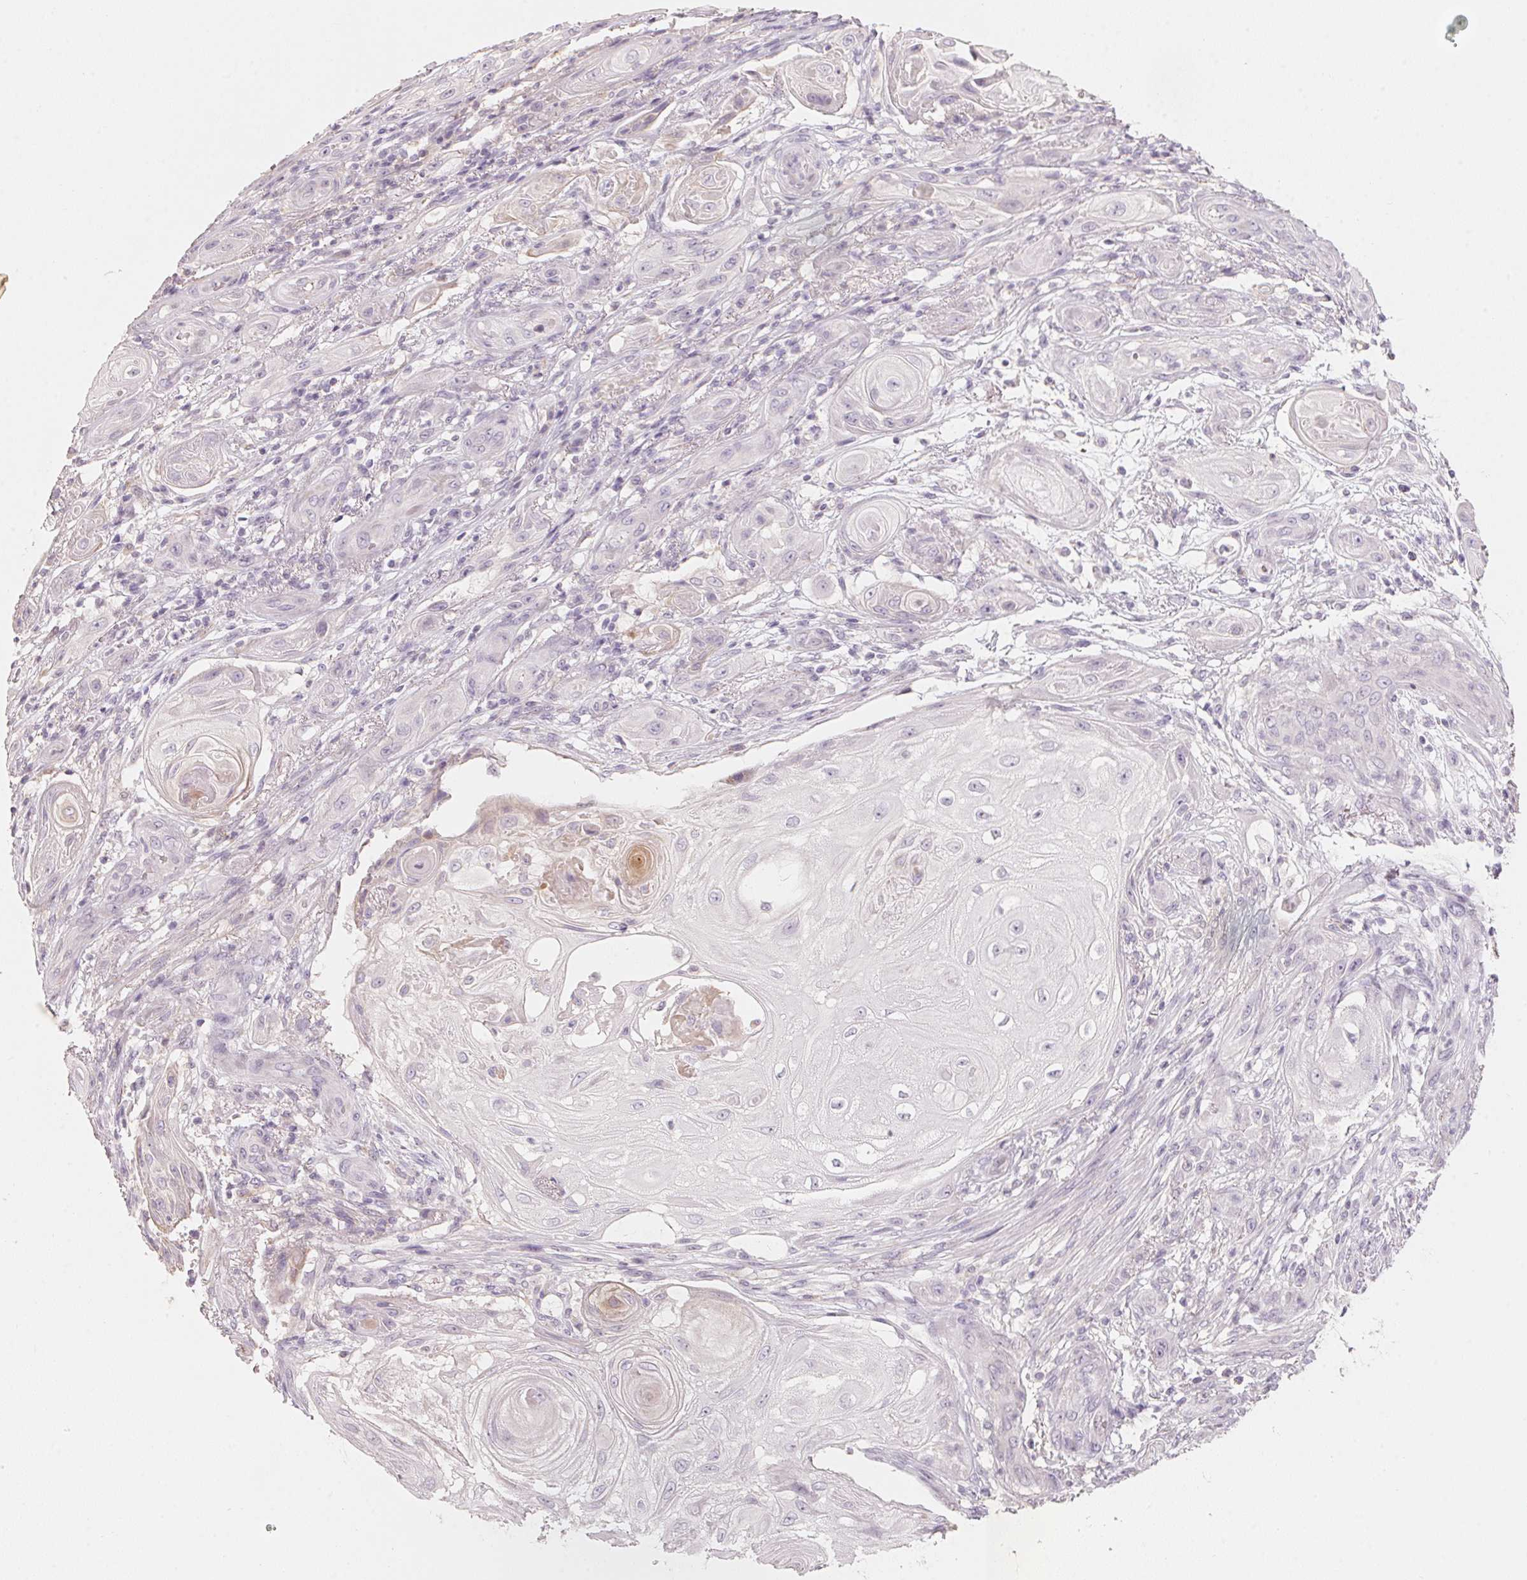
{"staining": {"intensity": "negative", "quantity": "none", "location": "none"}, "tissue": "skin cancer", "cell_type": "Tumor cells", "image_type": "cancer", "snomed": [{"axis": "morphology", "description": "Squamous cell carcinoma, NOS"}, {"axis": "topography", "description": "Skin"}], "caption": "Human skin cancer (squamous cell carcinoma) stained for a protein using immunohistochemistry (IHC) reveals no staining in tumor cells.", "gene": "TREH", "patient": {"sex": "male", "age": 62}}